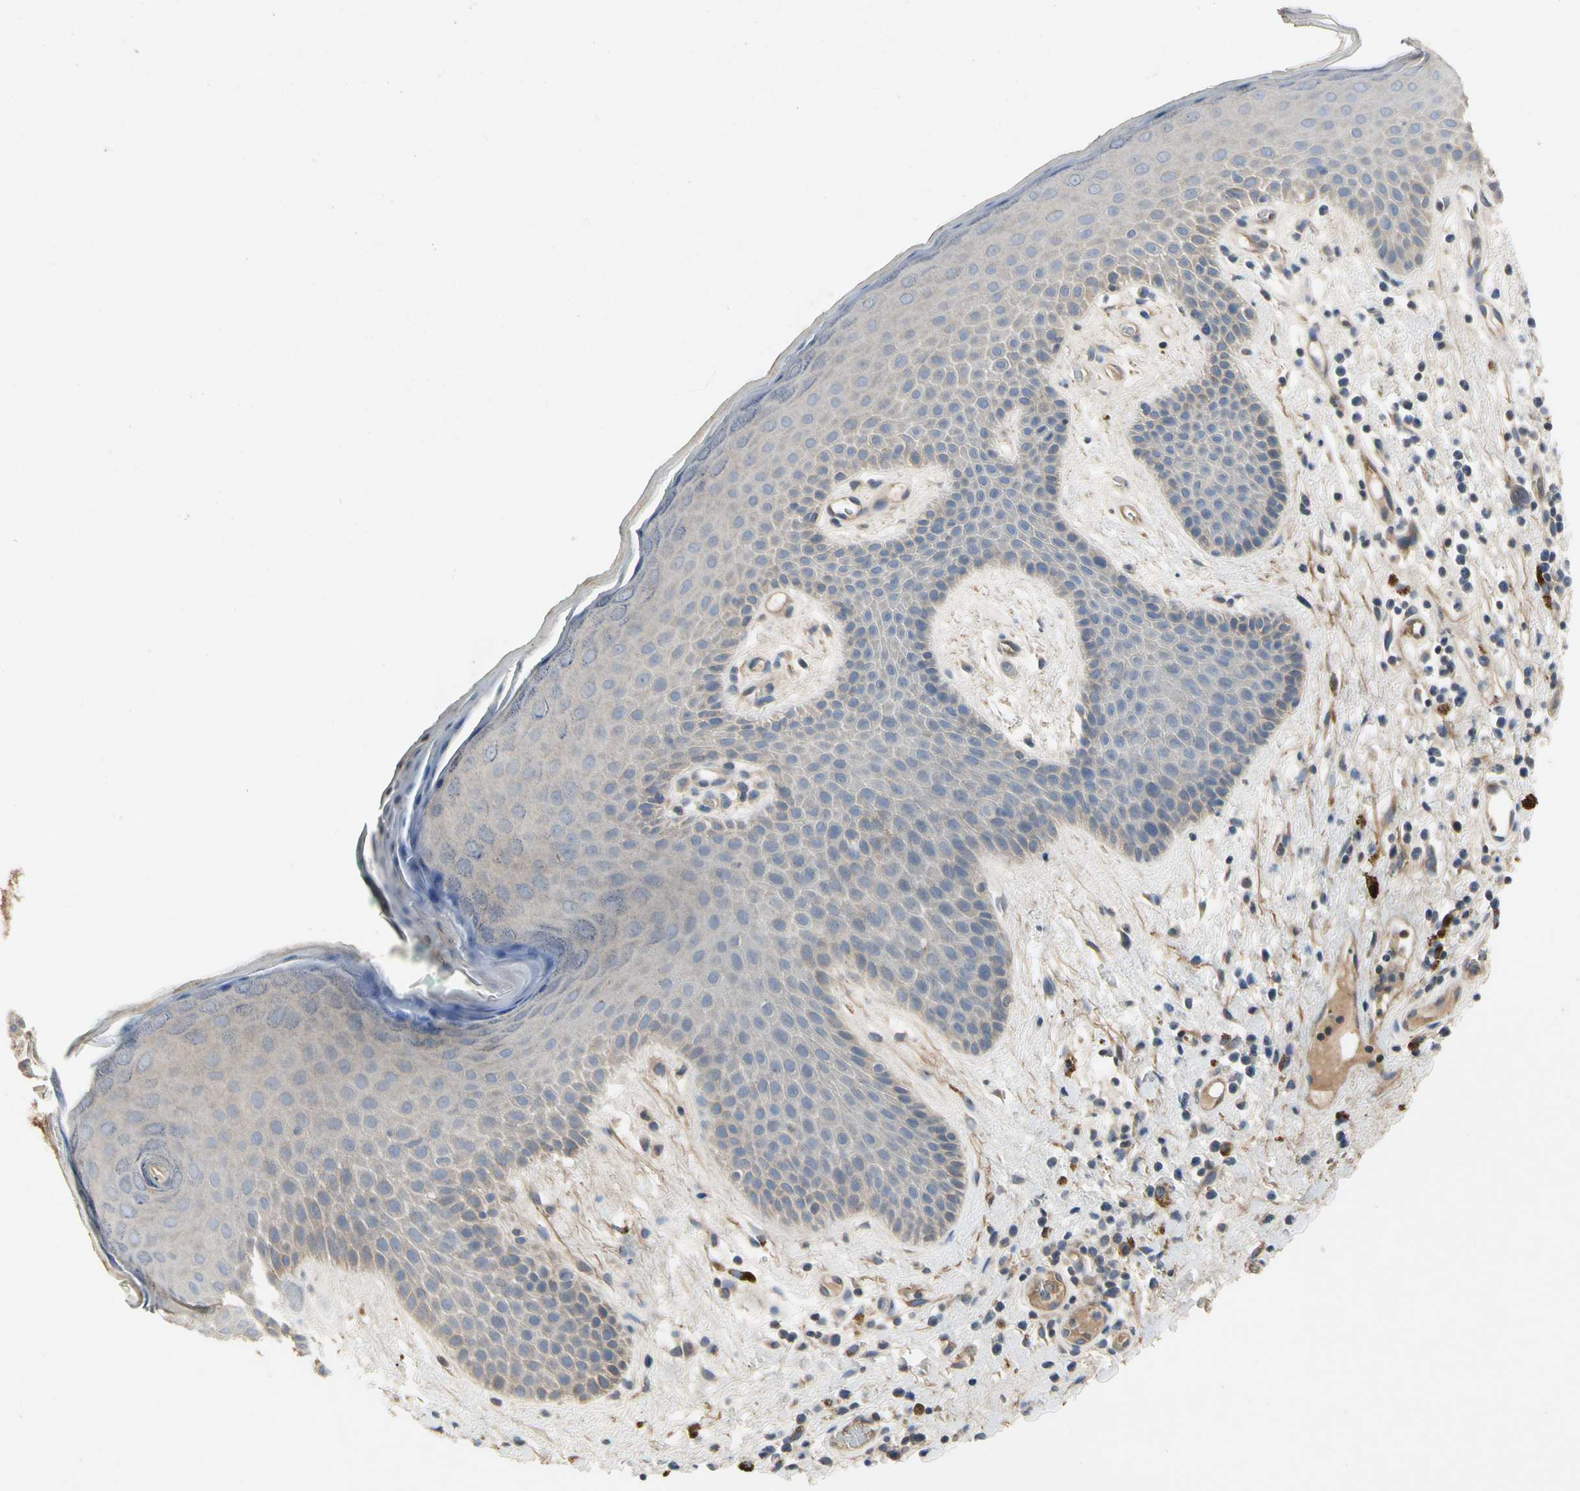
{"staining": {"intensity": "negative", "quantity": "none", "location": "none"}, "tissue": "skin", "cell_type": "Epidermal cells", "image_type": "normal", "snomed": [{"axis": "morphology", "description": "Normal tissue, NOS"}, {"axis": "topography", "description": "Anal"}], "caption": "A high-resolution photomicrograph shows immunohistochemistry staining of normal skin, which reveals no significant positivity in epidermal cells.", "gene": "CRTAC1", "patient": {"sex": "male", "age": 74}}